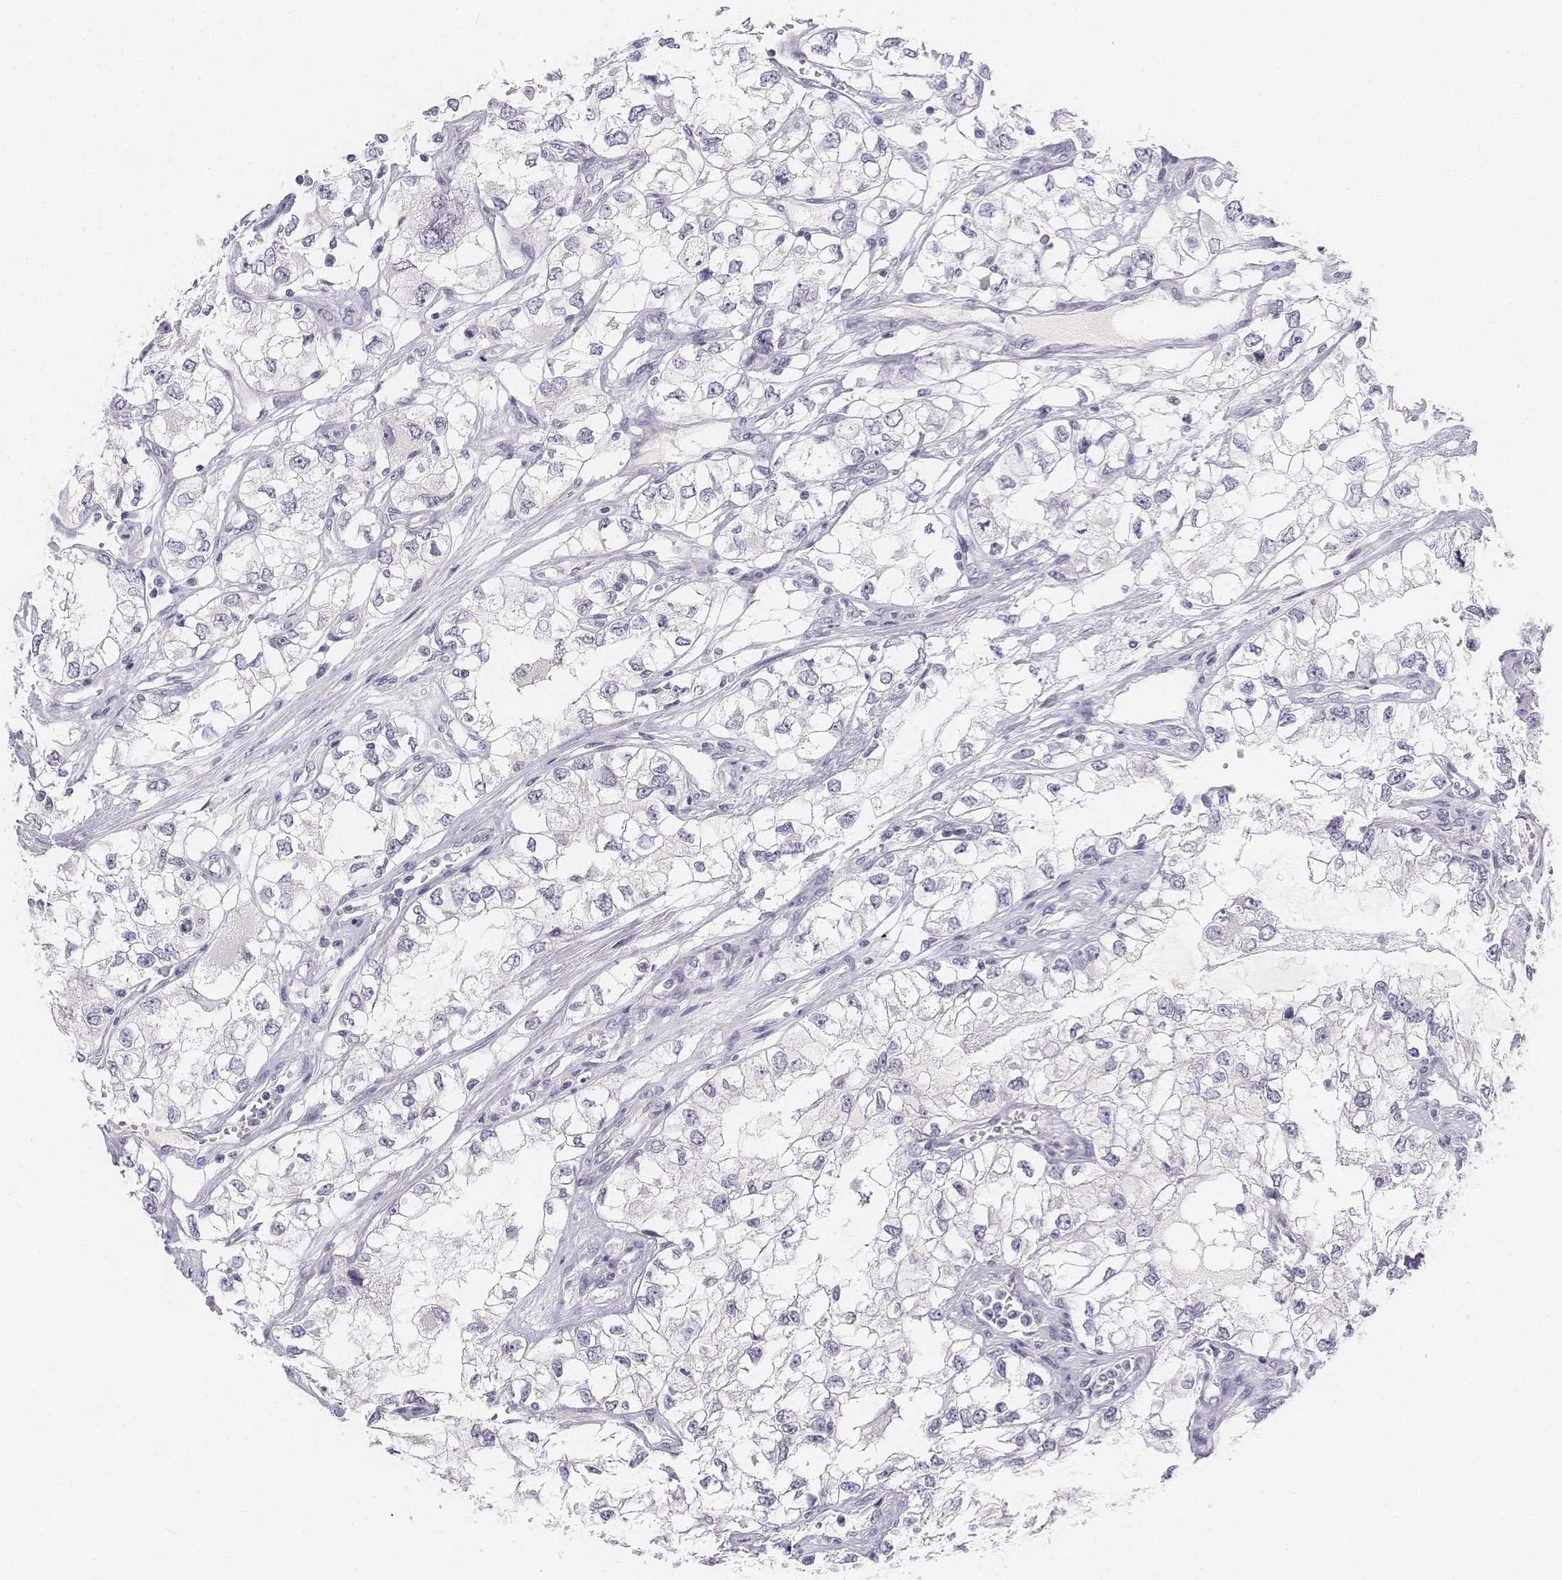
{"staining": {"intensity": "negative", "quantity": "none", "location": "none"}, "tissue": "renal cancer", "cell_type": "Tumor cells", "image_type": "cancer", "snomed": [{"axis": "morphology", "description": "Adenocarcinoma, NOS"}, {"axis": "topography", "description": "Kidney"}], "caption": "High power microscopy micrograph of an immunohistochemistry image of renal cancer, revealing no significant expression in tumor cells. (Immunohistochemistry, brightfield microscopy, high magnification).", "gene": "UCN2", "patient": {"sex": "female", "age": 59}}